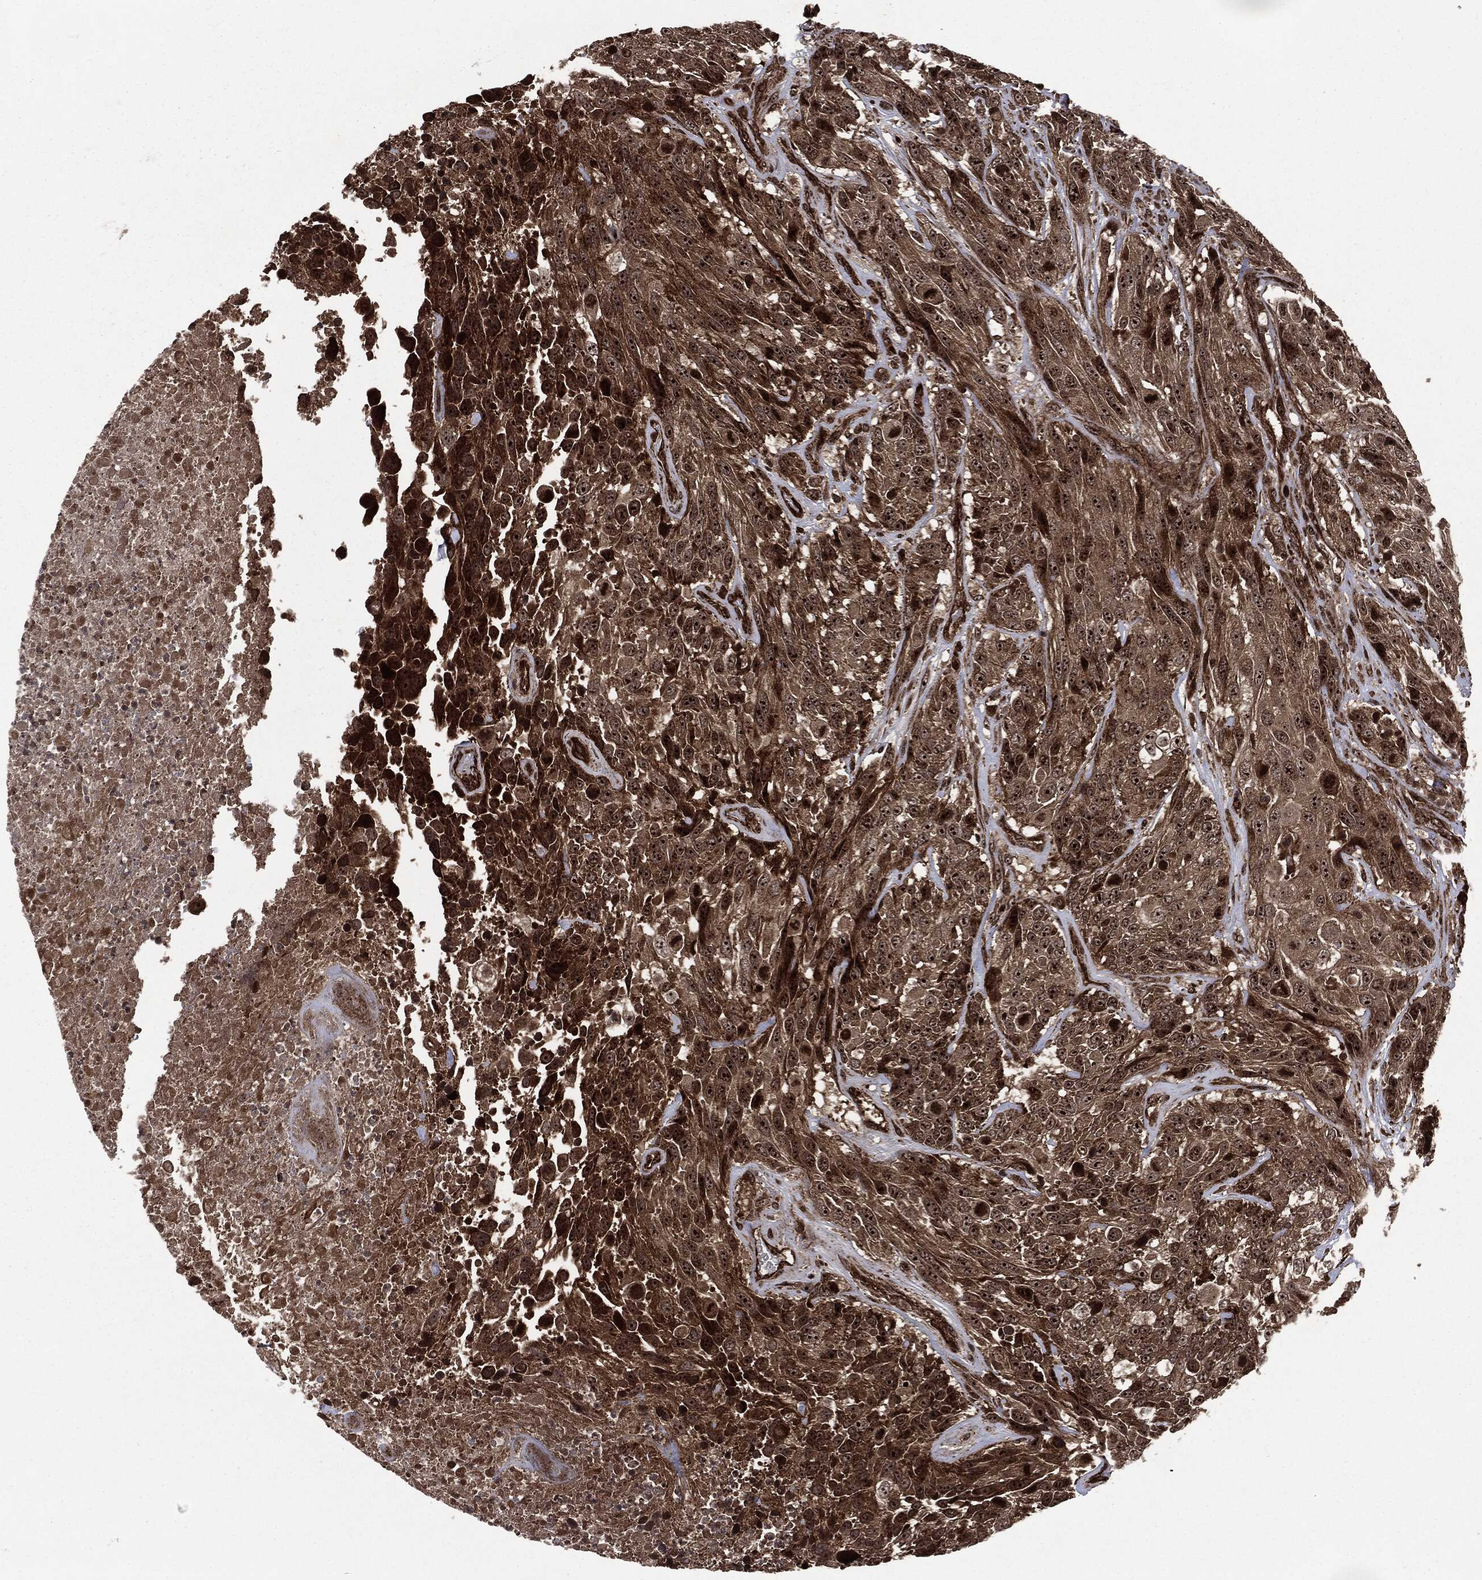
{"staining": {"intensity": "strong", "quantity": ">75%", "location": "cytoplasmic/membranous,nuclear"}, "tissue": "urothelial cancer", "cell_type": "Tumor cells", "image_type": "cancer", "snomed": [{"axis": "morphology", "description": "Urothelial carcinoma, High grade"}, {"axis": "topography", "description": "Urinary bladder"}], "caption": "A histopathology image of human urothelial cancer stained for a protein displays strong cytoplasmic/membranous and nuclear brown staining in tumor cells.", "gene": "CARD6", "patient": {"sex": "female", "age": 70}}